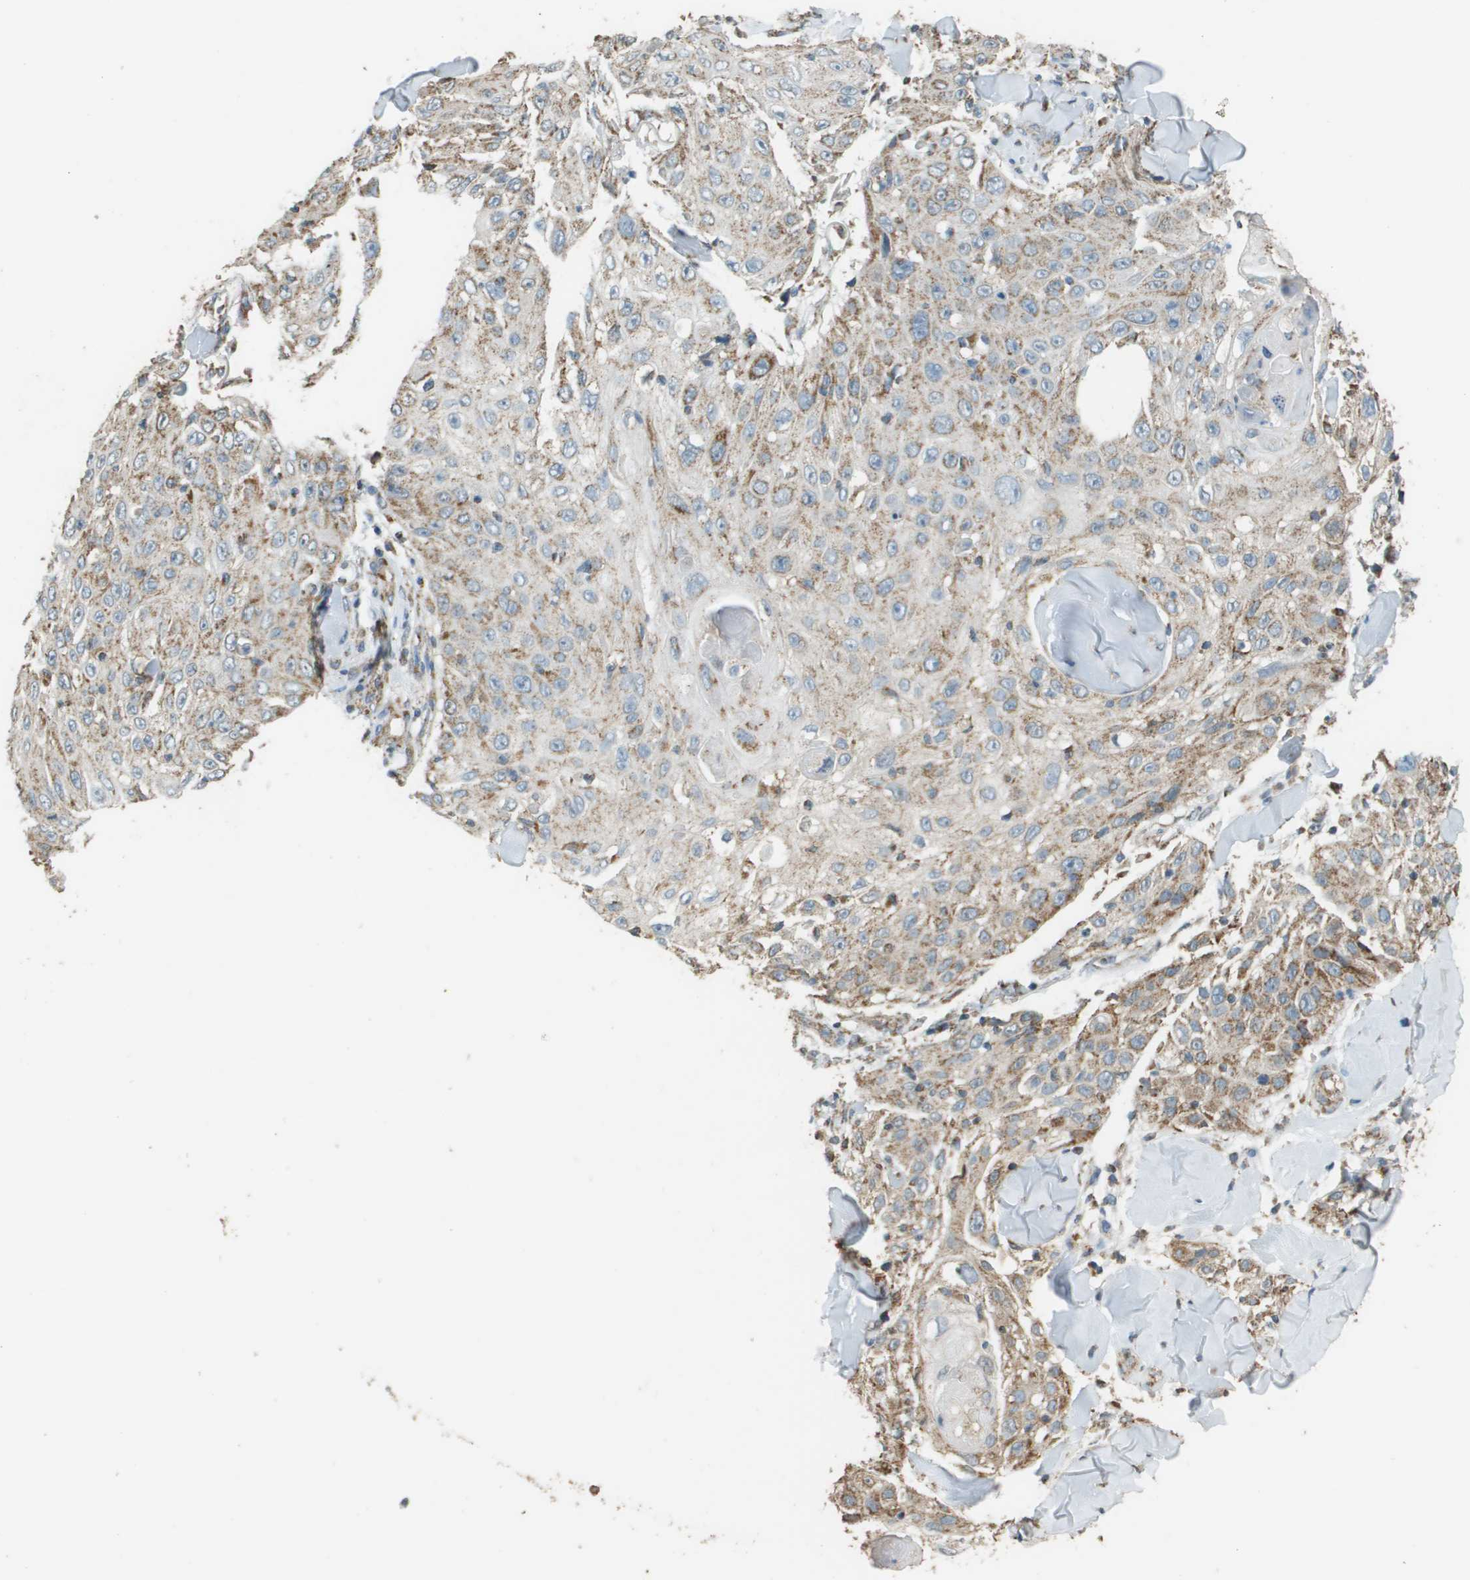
{"staining": {"intensity": "moderate", "quantity": ">75%", "location": "cytoplasmic/membranous"}, "tissue": "skin cancer", "cell_type": "Tumor cells", "image_type": "cancer", "snomed": [{"axis": "morphology", "description": "Squamous cell carcinoma, NOS"}, {"axis": "topography", "description": "Skin"}], "caption": "Protein expression analysis of human skin cancer reveals moderate cytoplasmic/membranous positivity in approximately >75% of tumor cells. (Stains: DAB in brown, nuclei in blue, Microscopy: brightfield microscopy at high magnification).", "gene": "FH", "patient": {"sex": "male", "age": 86}}